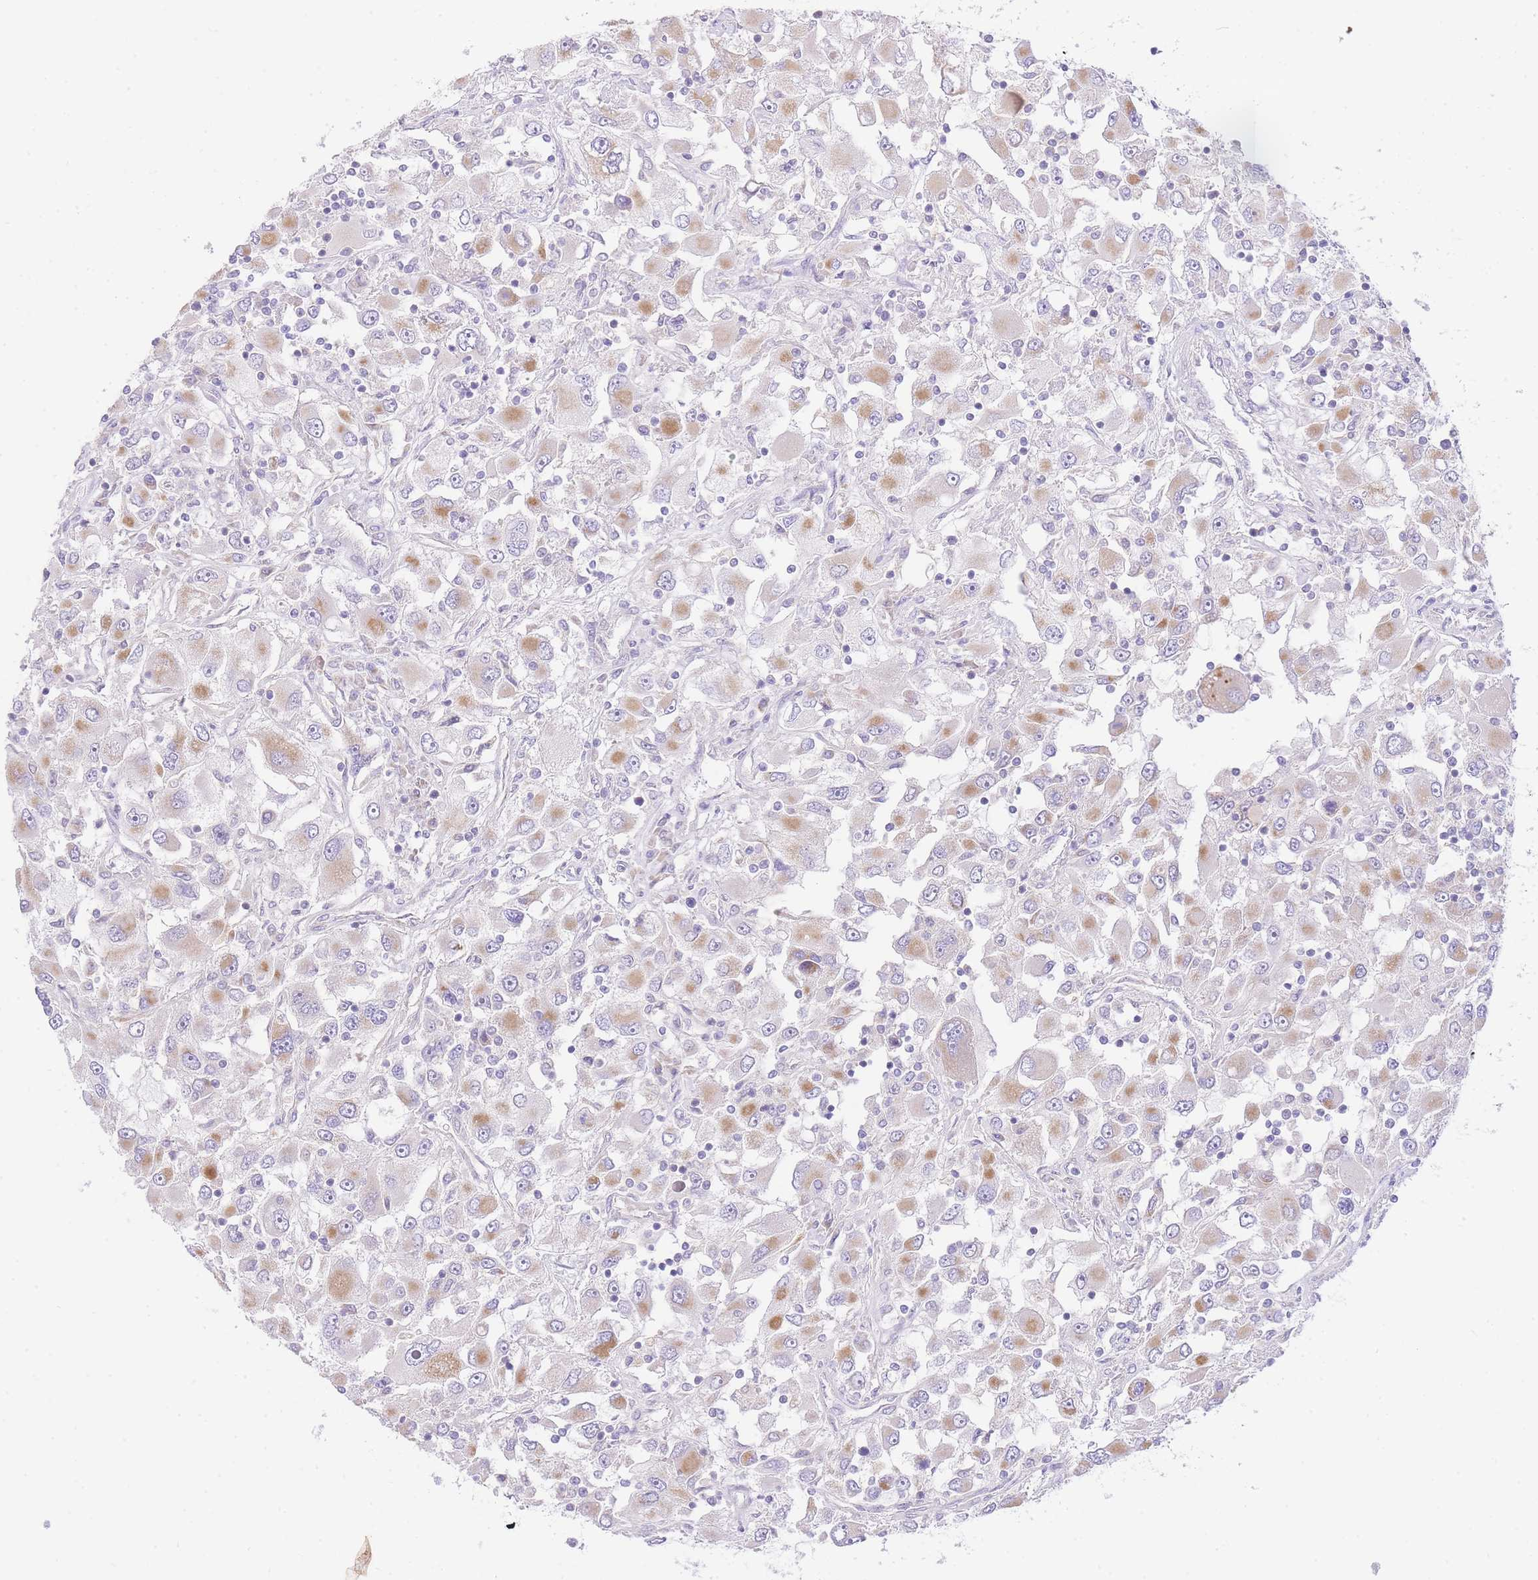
{"staining": {"intensity": "moderate", "quantity": "25%-75%", "location": "cytoplasmic/membranous"}, "tissue": "renal cancer", "cell_type": "Tumor cells", "image_type": "cancer", "snomed": [{"axis": "morphology", "description": "Adenocarcinoma, NOS"}, {"axis": "topography", "description": "Kidney"}], "caption": "Protein staining reveals moderate cytoplasmic/membranous positivity in about 25%-75% of tumor cells in renal adenocarcinoma. (IHC, brightfield microscopy, high magnification).", "gene": "UBXN7", "patient": {"sex": "female", "age": 52}}